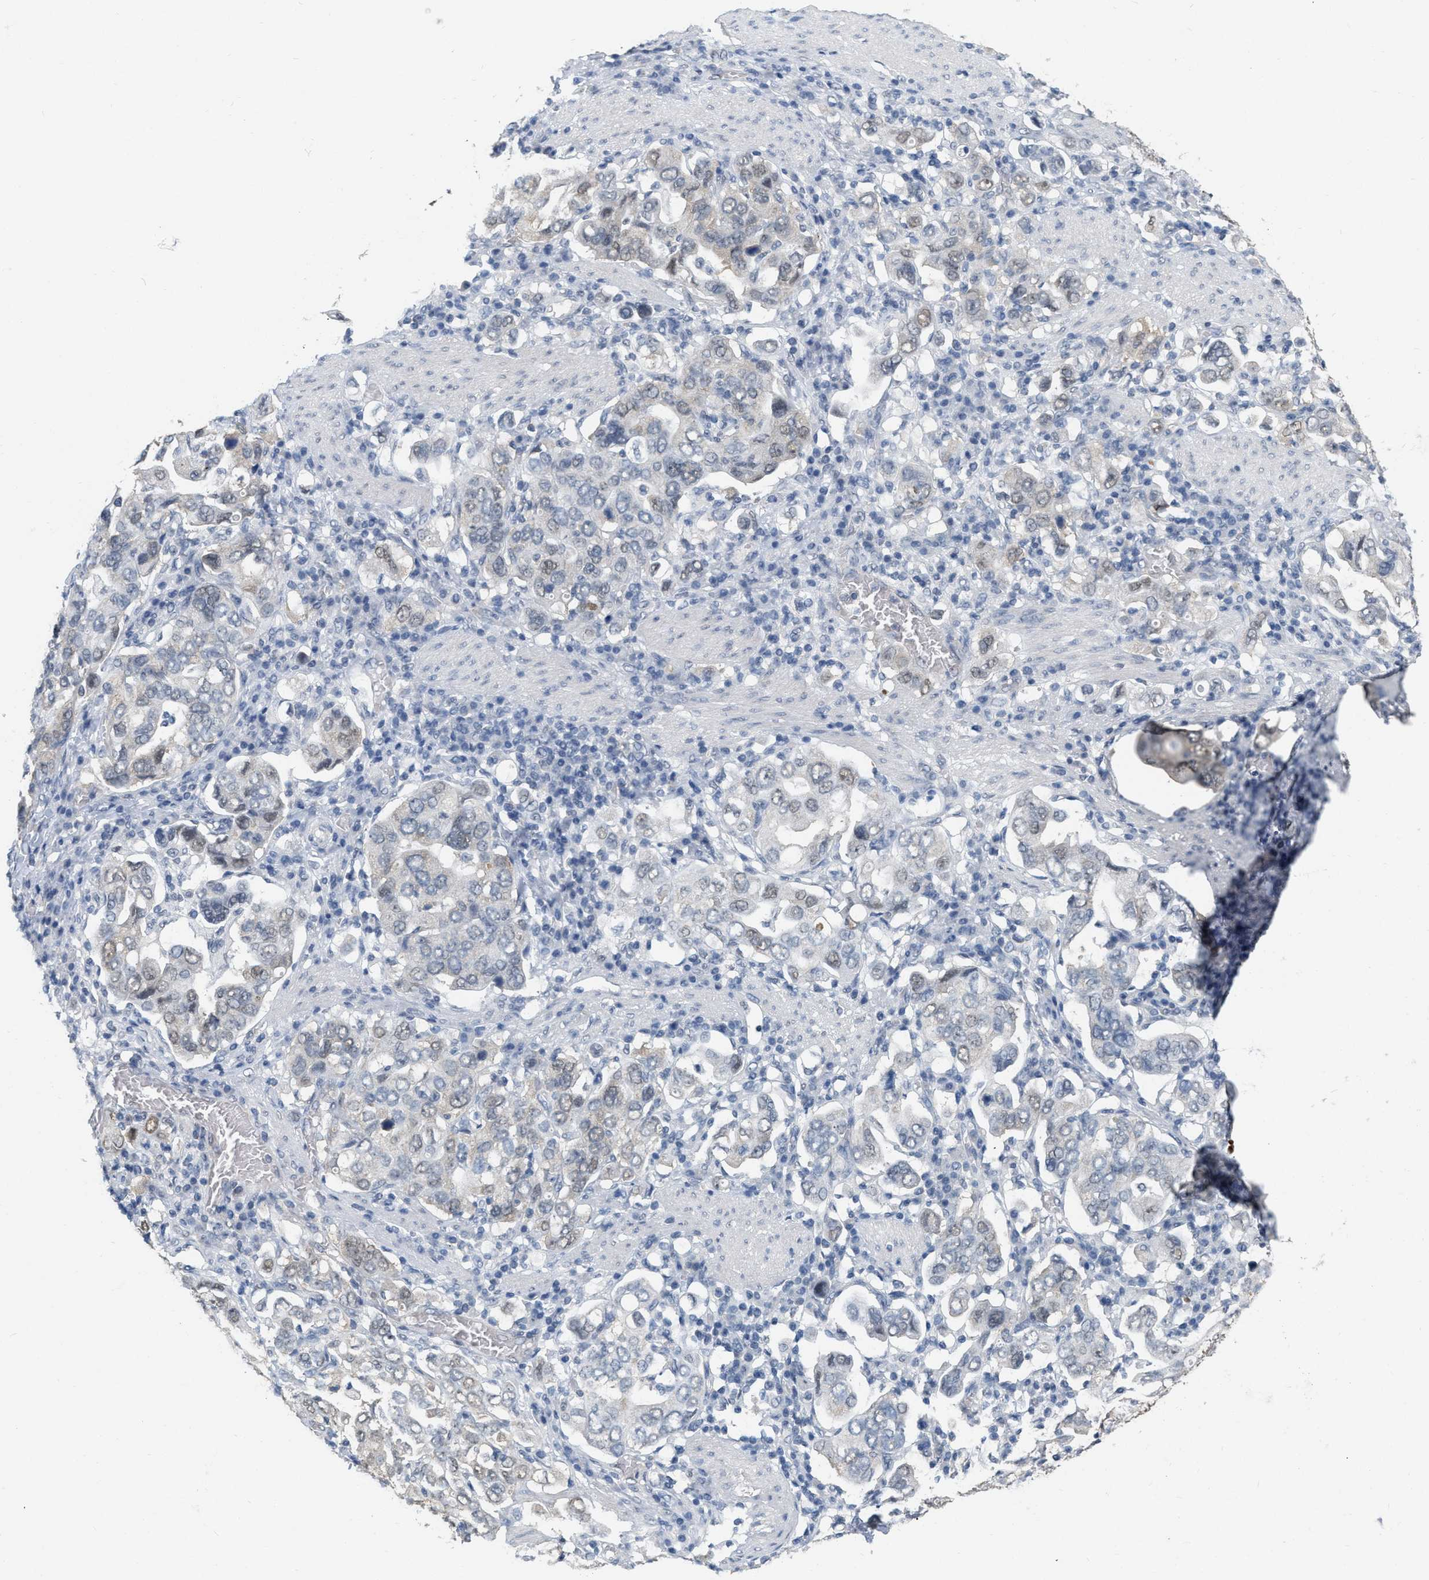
{"staining": {"intensity": "moderate", "quantity": "<25%", "location": "cytoplasmic/membranous,nuclear"}, "tissue": "stomach cancer", "cell_type": "Tumor cells", "image_type": "cancer", "snomed": [{"axis": "morphology", "description": "Adenocarcinoma, NOS"}, {"axis": "topography", "description": "Stomach, upper"}], "caption": "The histopathology image demonstrates a brown stain indicating the presence of a protein in the cytoplasmic/membranous and nuclear of tumor cells in adenocarcinoma (stomach).", "gene": "RUVBL1", "patient": {"sex": "male", "age": 62}}